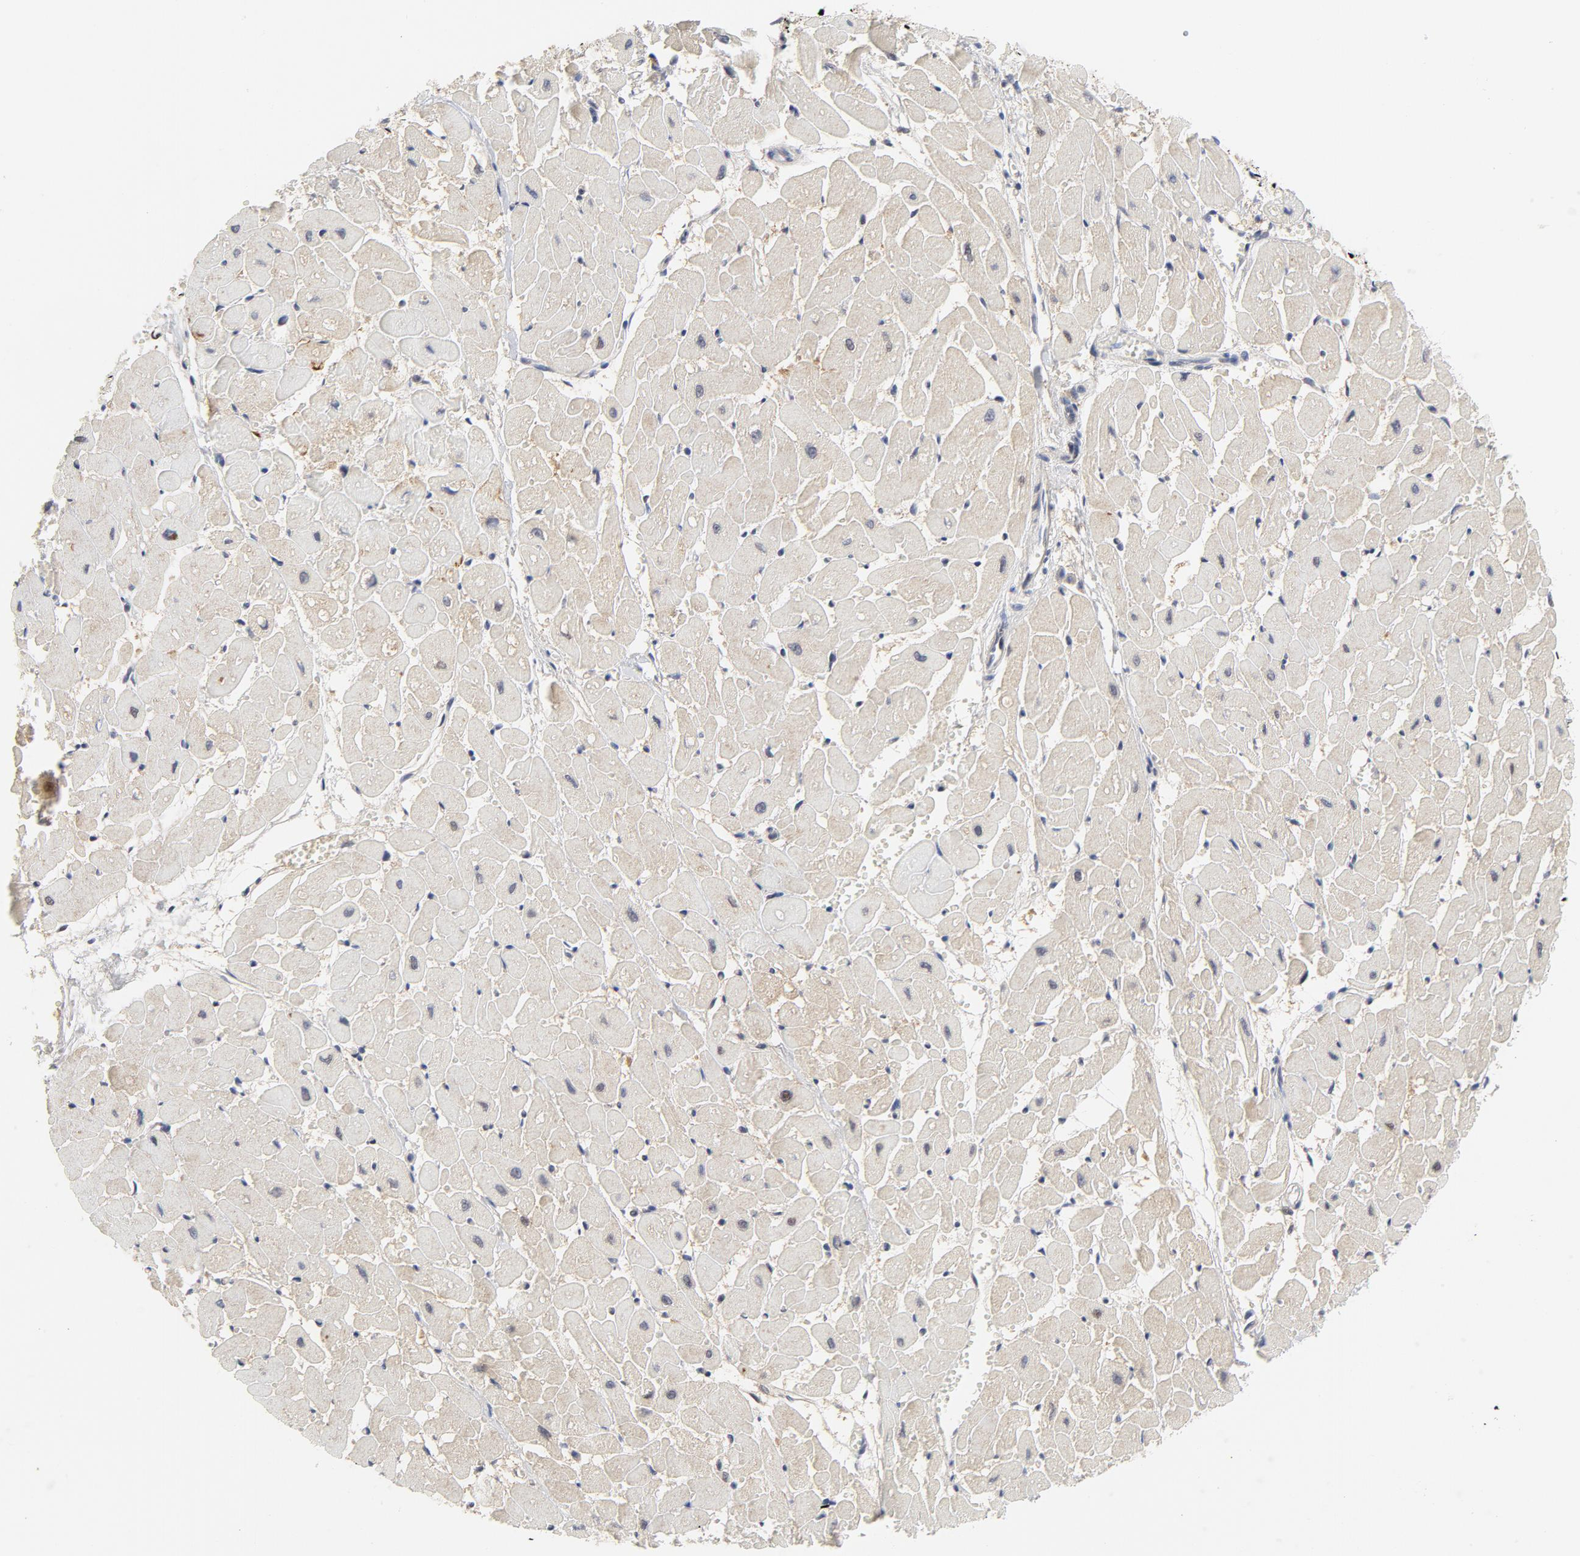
{"staining": {"intensity": "weak", "quantity": ">75%", "location": "cytoplasmic/membranous"}, "tissue": "heart muscle", "cell_type": "Cardiomyocytes", "image_type": "normal", "snomed": [{"axis": "morphology", "description": "Normal tissue, NOS"}, {"axis": "topography", "description": "Heart"}], "caption": "A low amount of weak cytoplasmic/membranous staining is present in approximately >75% of cardiomyocytes in normal heart muscle. The staining was performed using DAB to visualize the protein expression in brown, while the nuclei were stained in blue with hematoxylin (Magnification: 20x).", "gene": "RAPGEF4", "patient": {"sex": "female", "age": 19}}